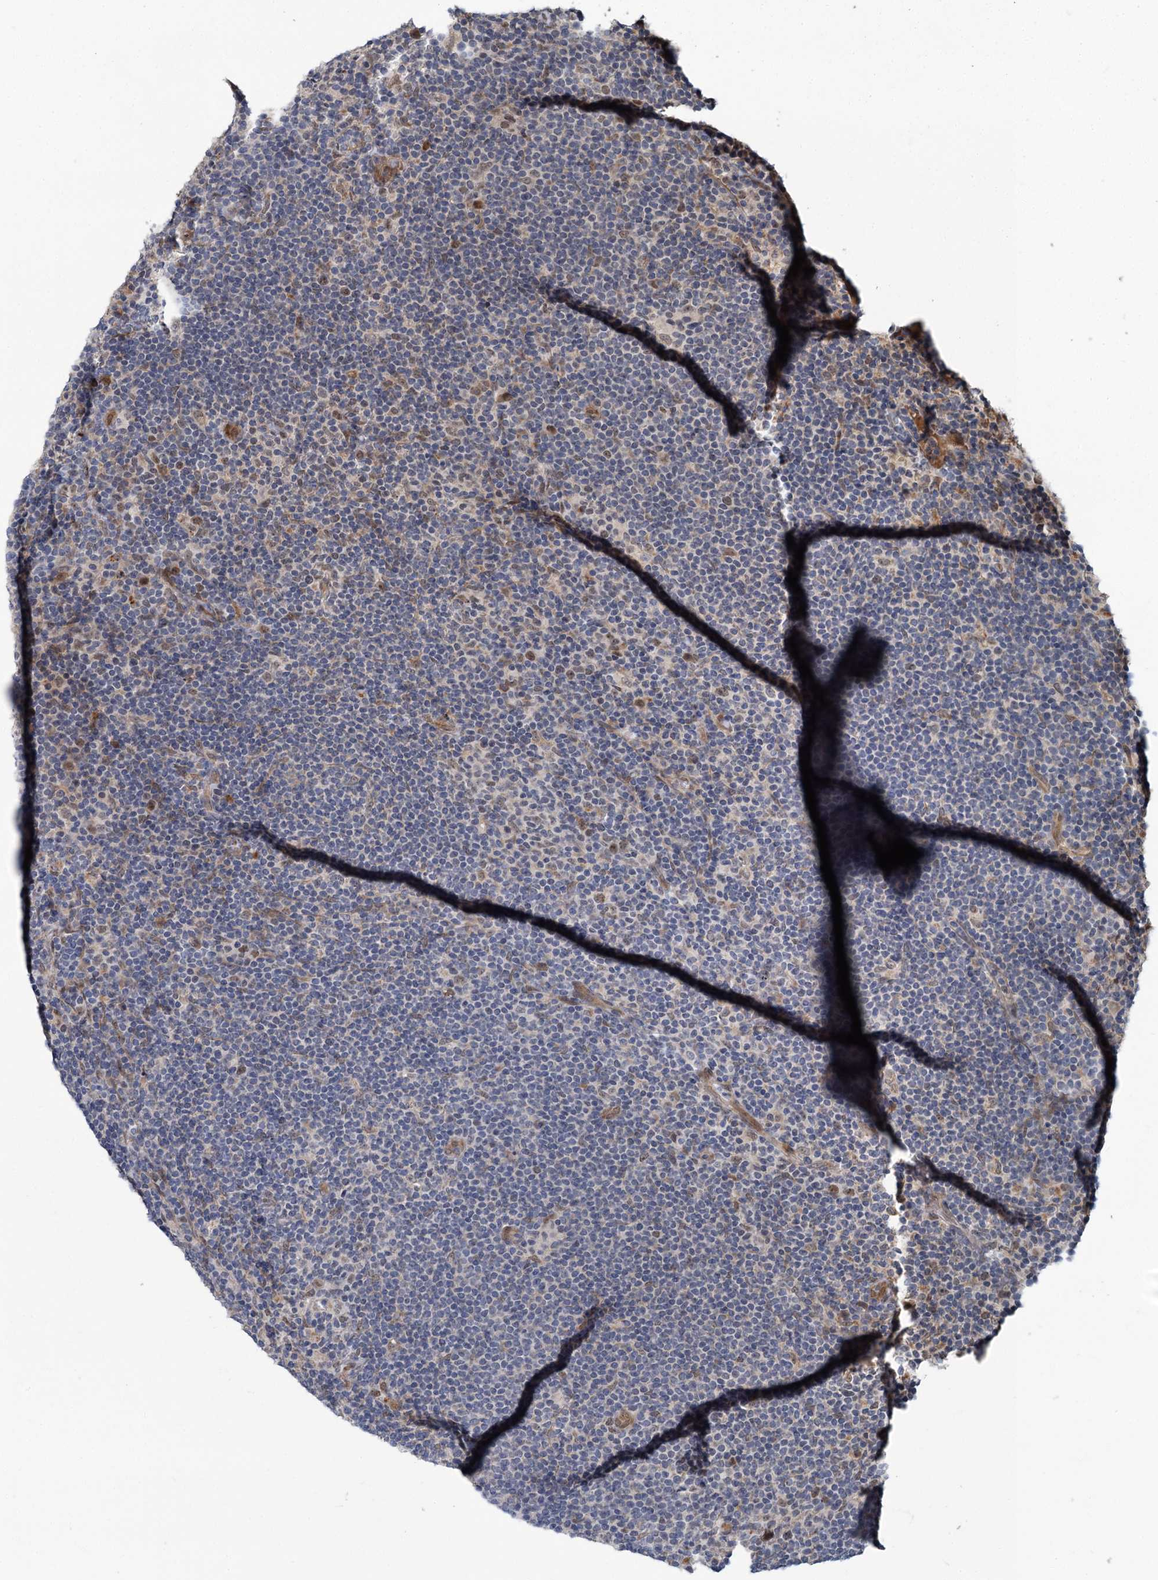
{"staining": {"intensity": "weak", "quantity": "25%-75%", "location": "cytoplasmic/membranous,nuclear"}, "tissue": "lymphoma", "cell_type": "Tumor cells", "image_type": "cancer", "snomed": [{"axis": "morphology", "description": "Hodgkin's disease, NOS"}, {"axis": "topography", "description": "Lymph node"}], "caption": "Tumor cells display weak cytoplasmic/membranous and nuclear positivity in about 25%-75% of cells in lymphoma.", "gene": "APBA2", "patient": {"sex": "female", "age": 57}}